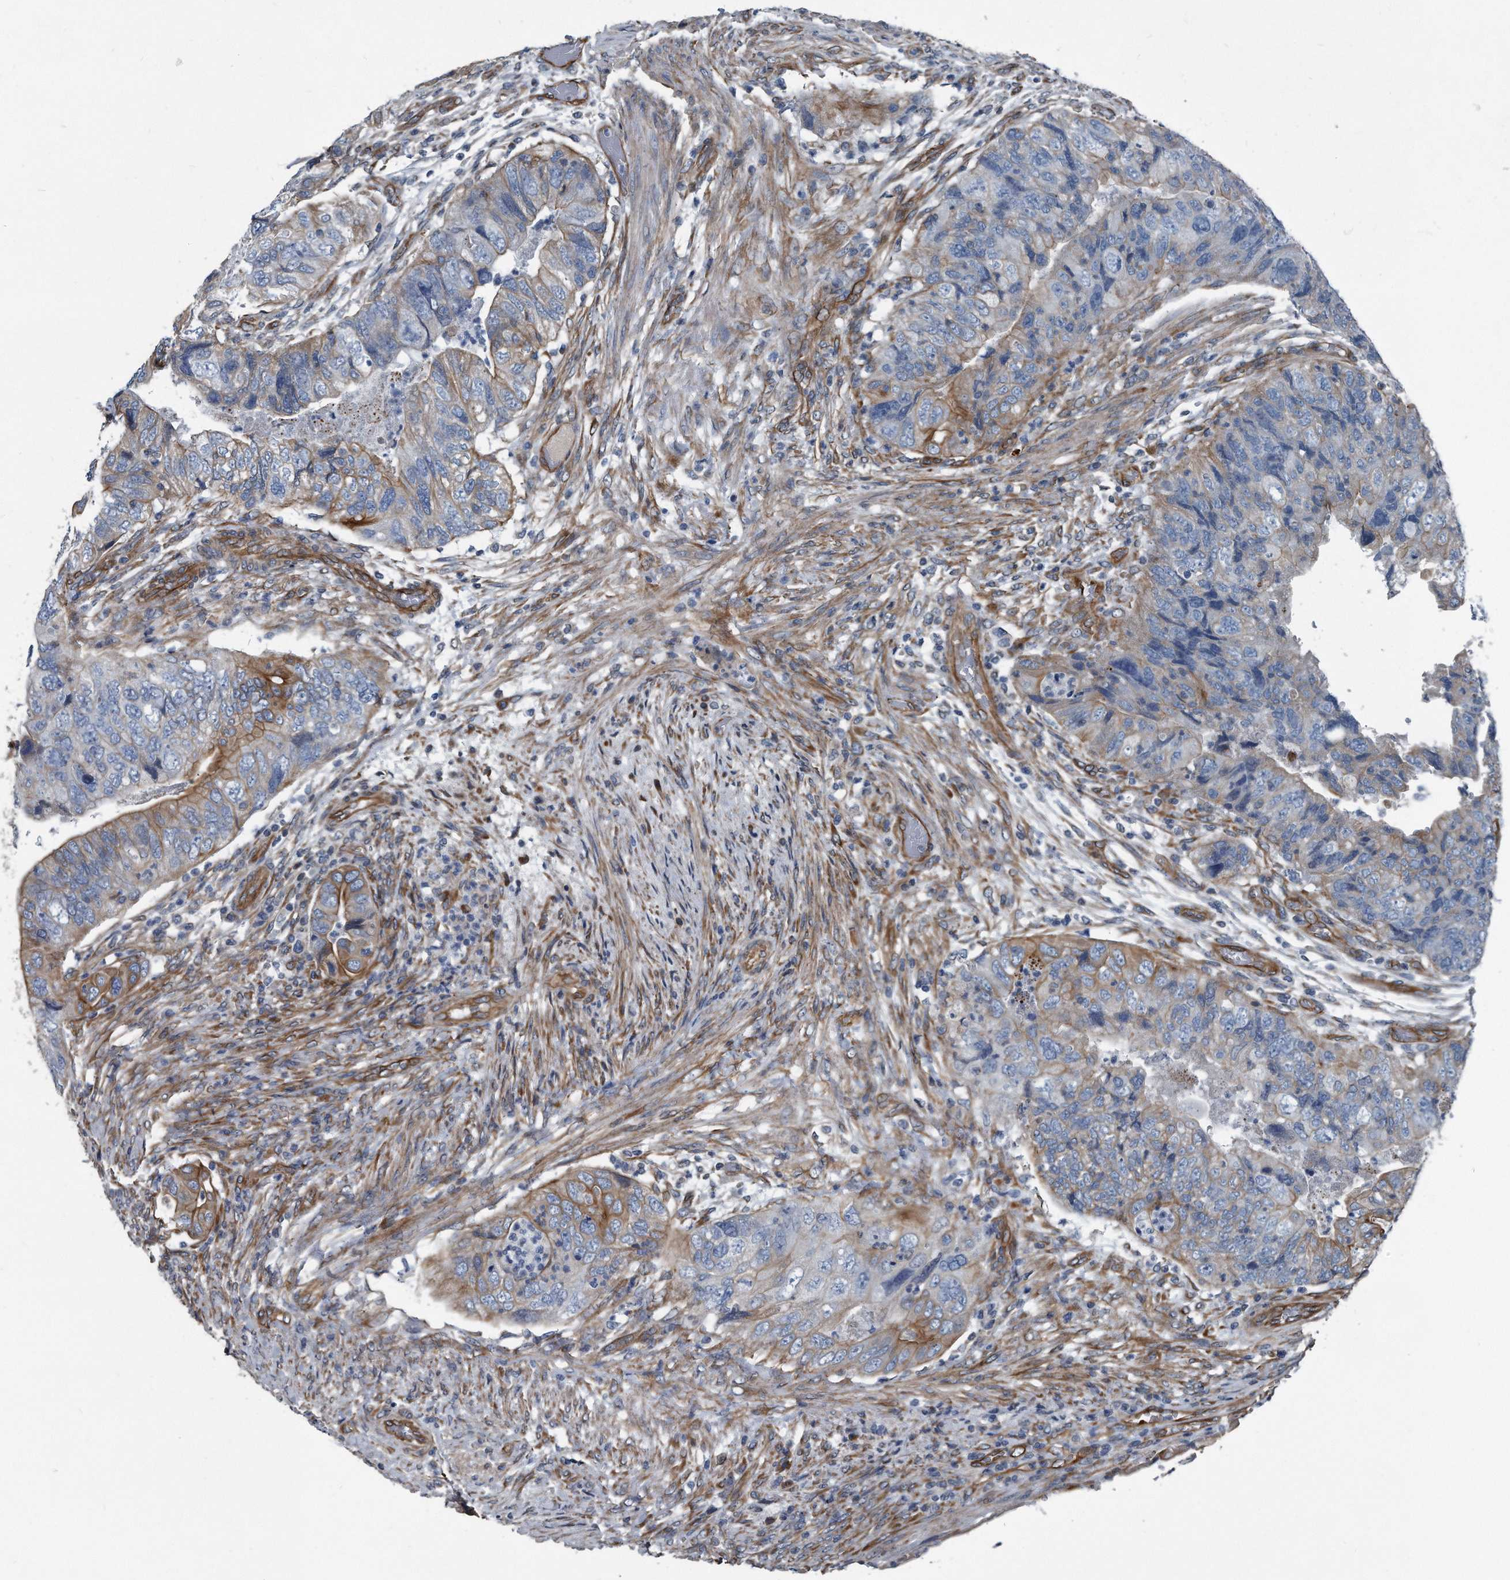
{"staining": {"intensity": "moderate", "quantity": "25%-75%", "location": "cytoplasmic/membranous"}, "tissue": "colorectal cancer", "cell_type": "Tumor cells", "image_type": "cancer", "snomed": [{"axis": "morphology", "description": "Adenocarcinoma, NOS"}, {"axis": "topography", "description": "Rectum"}], "caption": "DAB immunohistochemical staining of adenocarcinoma (colorectal) exhibits moderate cytoplasmic/membranous protein expression in about 25%-75% of tumor cells. (IHC, brightfield microscopy, high magnification).", "gene": "PLEC", "patient": {"sex": "male", "age": 63}}